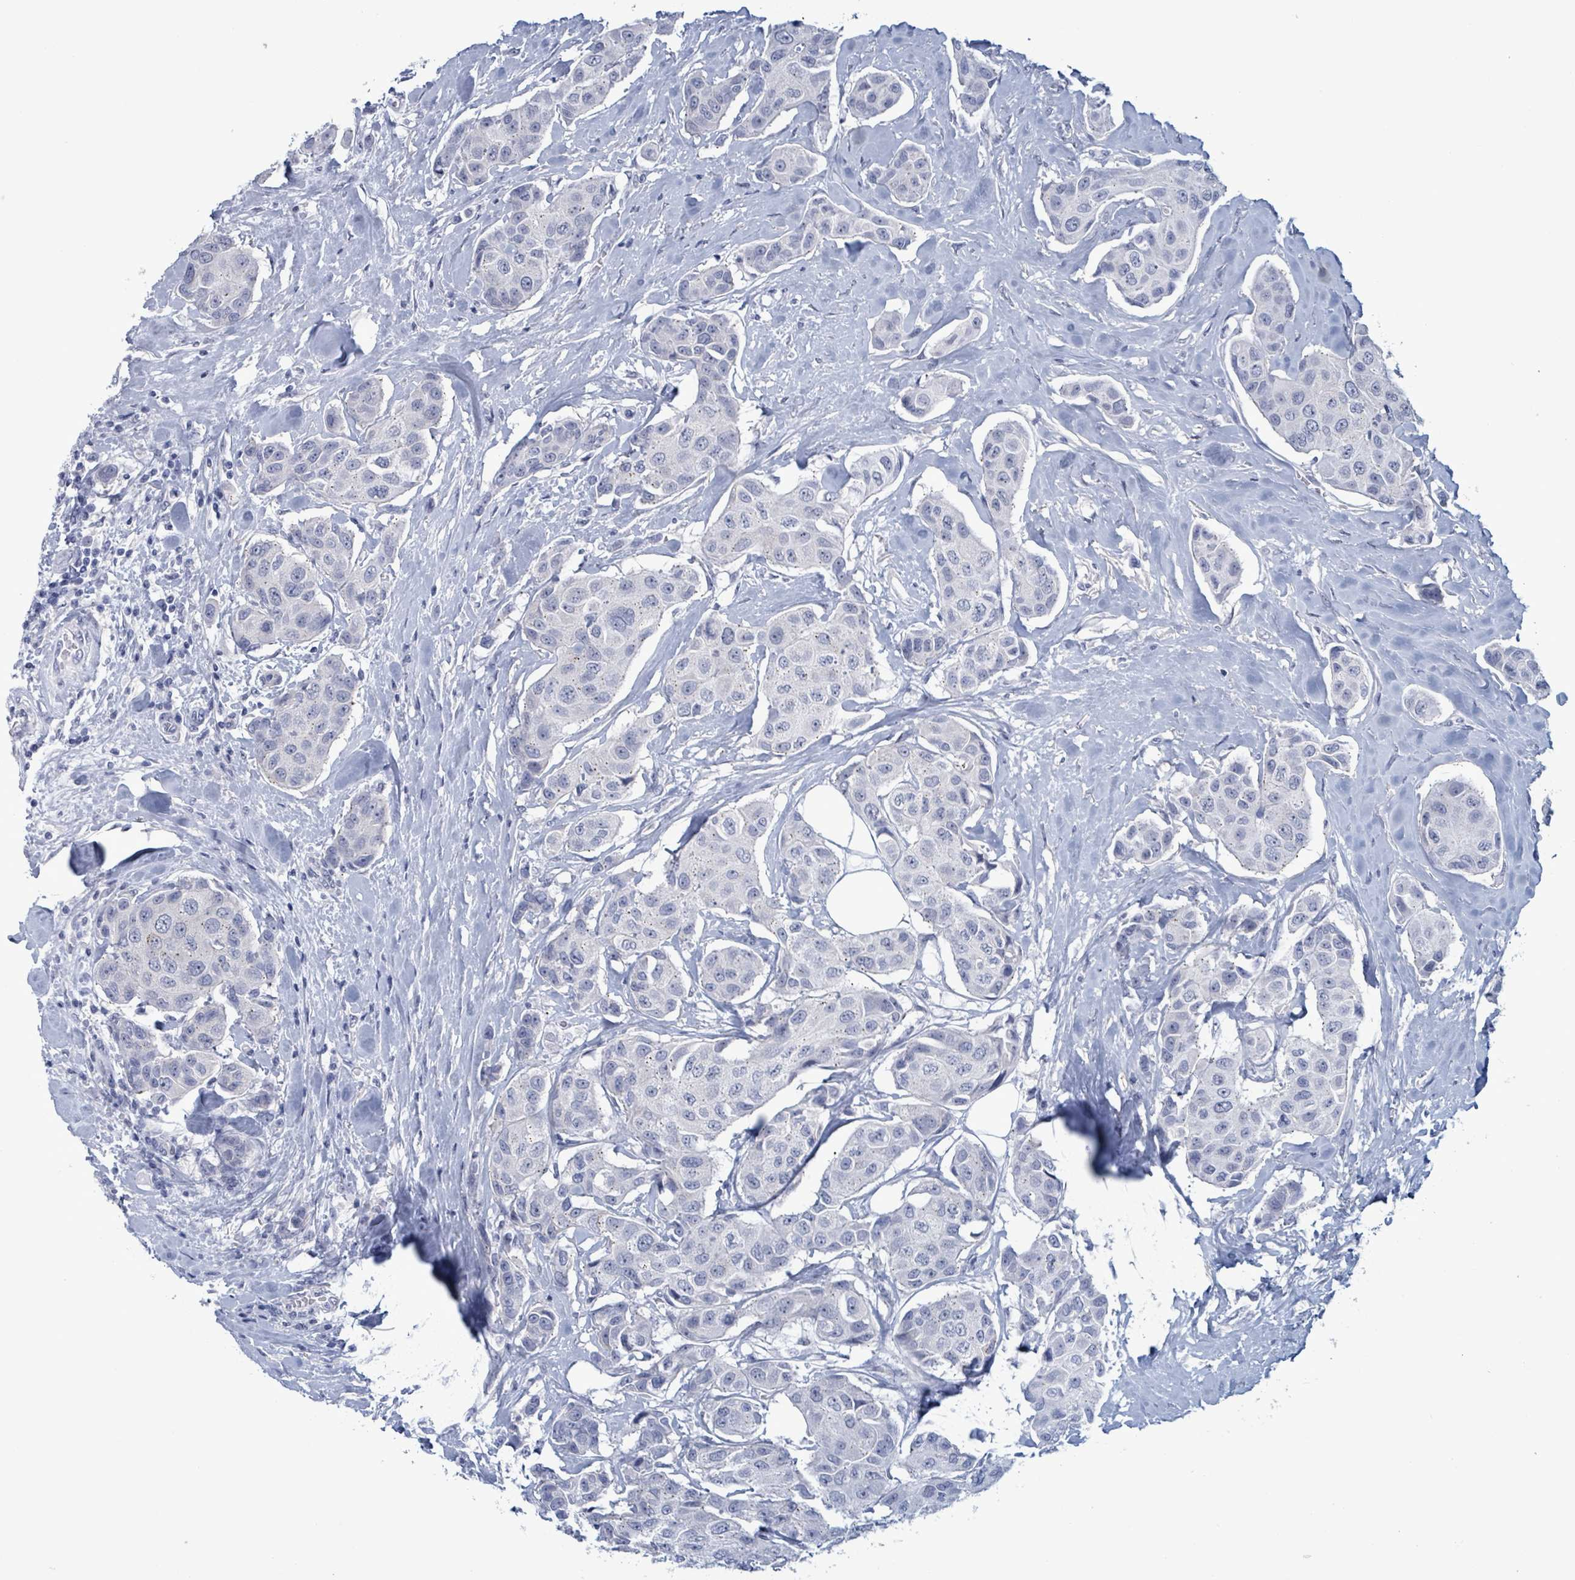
{"staining": {"intensity": "negative", "quantity": "none", "location": "none"}, "tissue": "breast cancer", "cell_type": "Tumor cells", "image_type": "cancer", "snomed": [{"axis": "morphology", "description": "Duct carcinoma"}, {"axis": "topography", "description": "Breast"}, {"axis": "topography", "description": "Lymph node"}], "caption": "Immunohistochemistry image of neoplastic tissue: human breast cancer (infiltrating ductal carcinoma) stained with DAB shows no significant protein expression in tumor cells.", "gene": "ZNF771", "patient": {"sex": "female", "age": 80}}